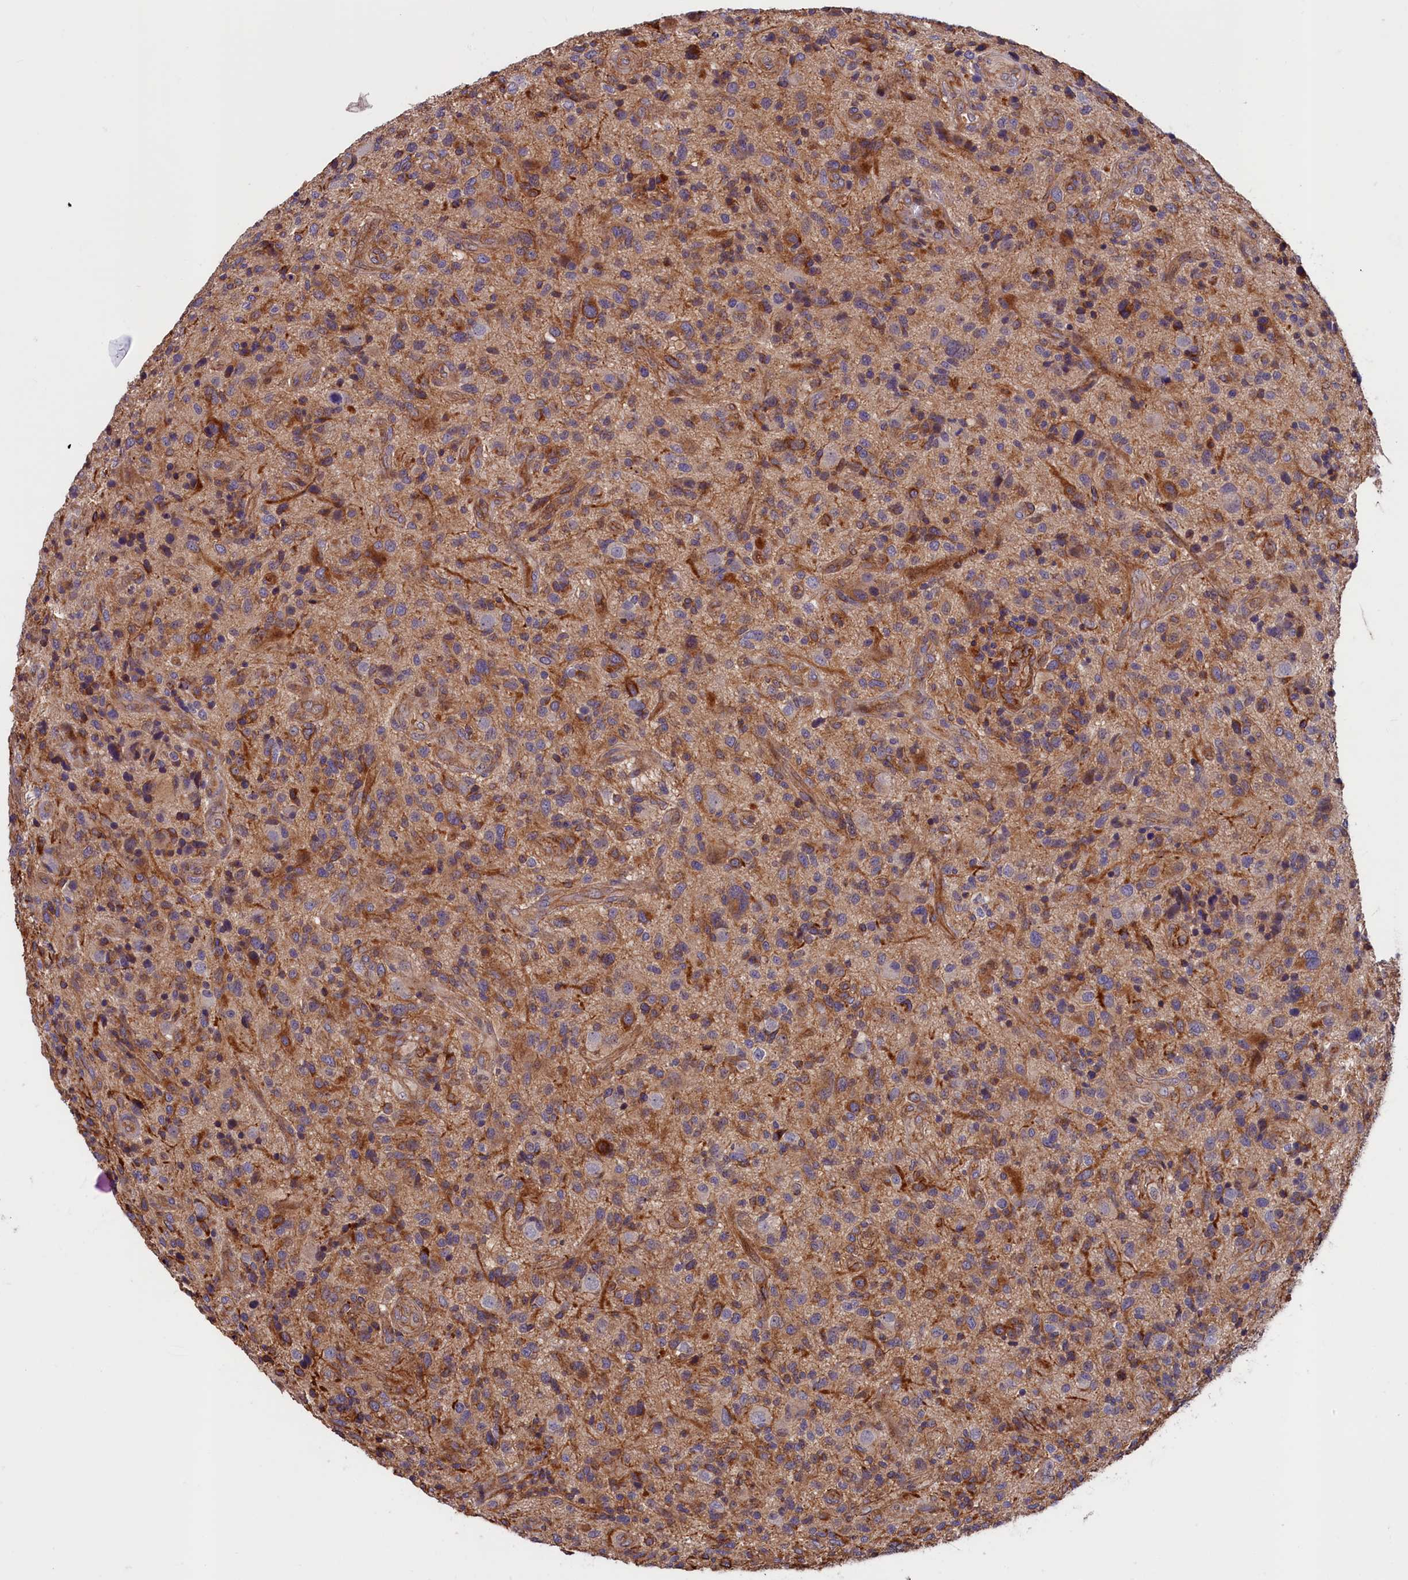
{"staining": {"intensity": "moderate", "quantity": ">75%", "location": "cytoplasmic/membranous"}, "tissue": "glioma", "cell_type": "Tumor cells", "image_type": "cancer", "snomed": [{"axis": "morphology", "description": "Glioma, malignant, High grade"}, {"axis": "topography", "description": "Brain"}], "caption": "A medium amount of moderate cytoplasmic/membranous staining is identified in approximately >75% of tumor cells in glioma tissue.", "gene": "DUOXA1", "patient": {"sex": "male", "age": 47}}